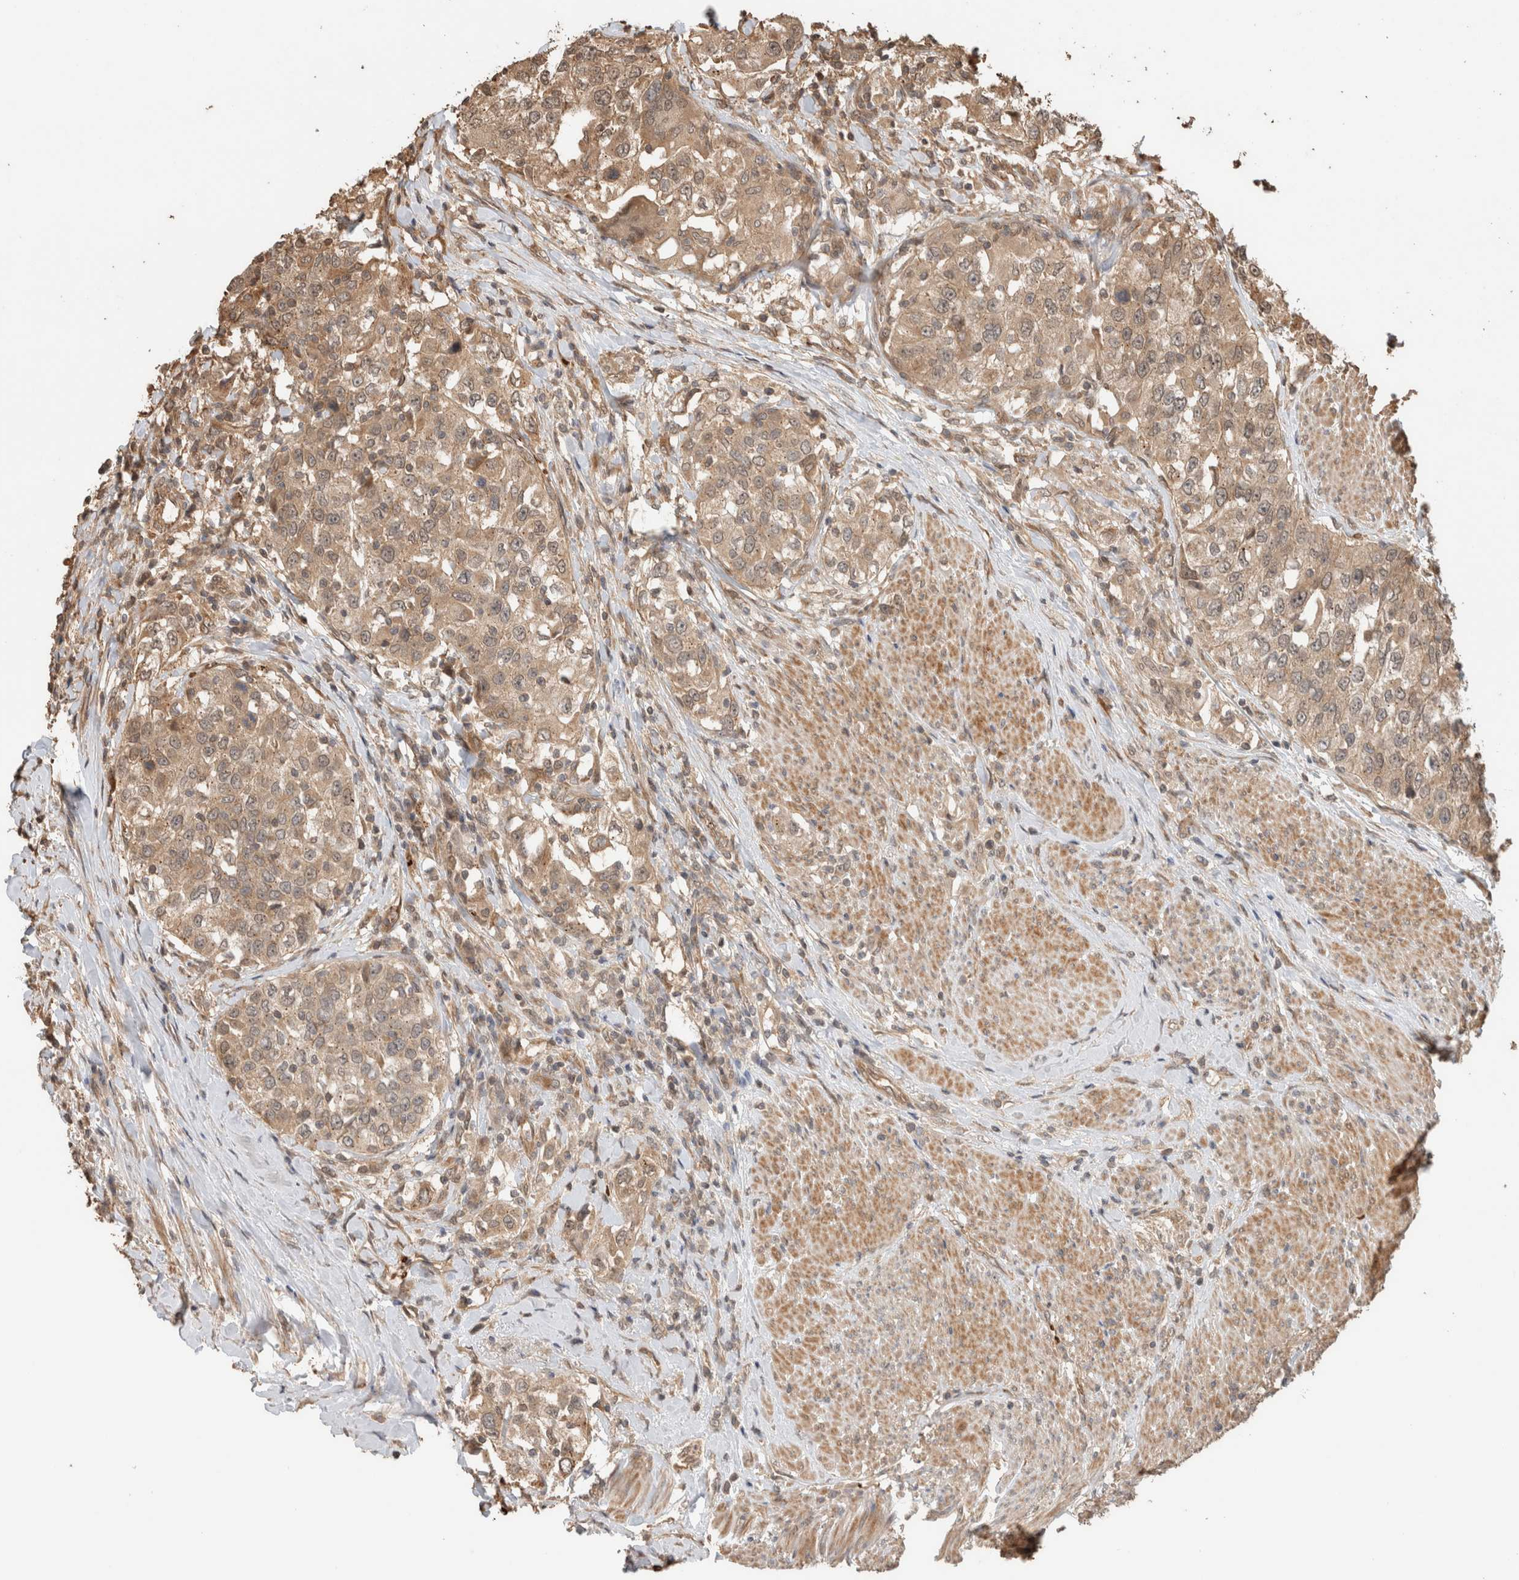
{"staining": {"intensity": "moderate", "quantity": ">75%", "location": "cytoplasmic/membranous"}, "tissue": "urothelial cancer", "cell_type": "Tumor cells", "image_type": "cancer", "snomed": [{"axis": "morphology", "description": "Urothelial carcinoma, High grade"}, {"axis": "topography", "description": "Urinary bladder"}], "caption": "High-power microscopy captured an IHC histopathology image of urothelial cancer, revealing moderate cytoplasmic/membranous staining in about >75% of tumor cells.", "gene": "OTUD6B", "patient": {"sex": "female", "age": 80}}